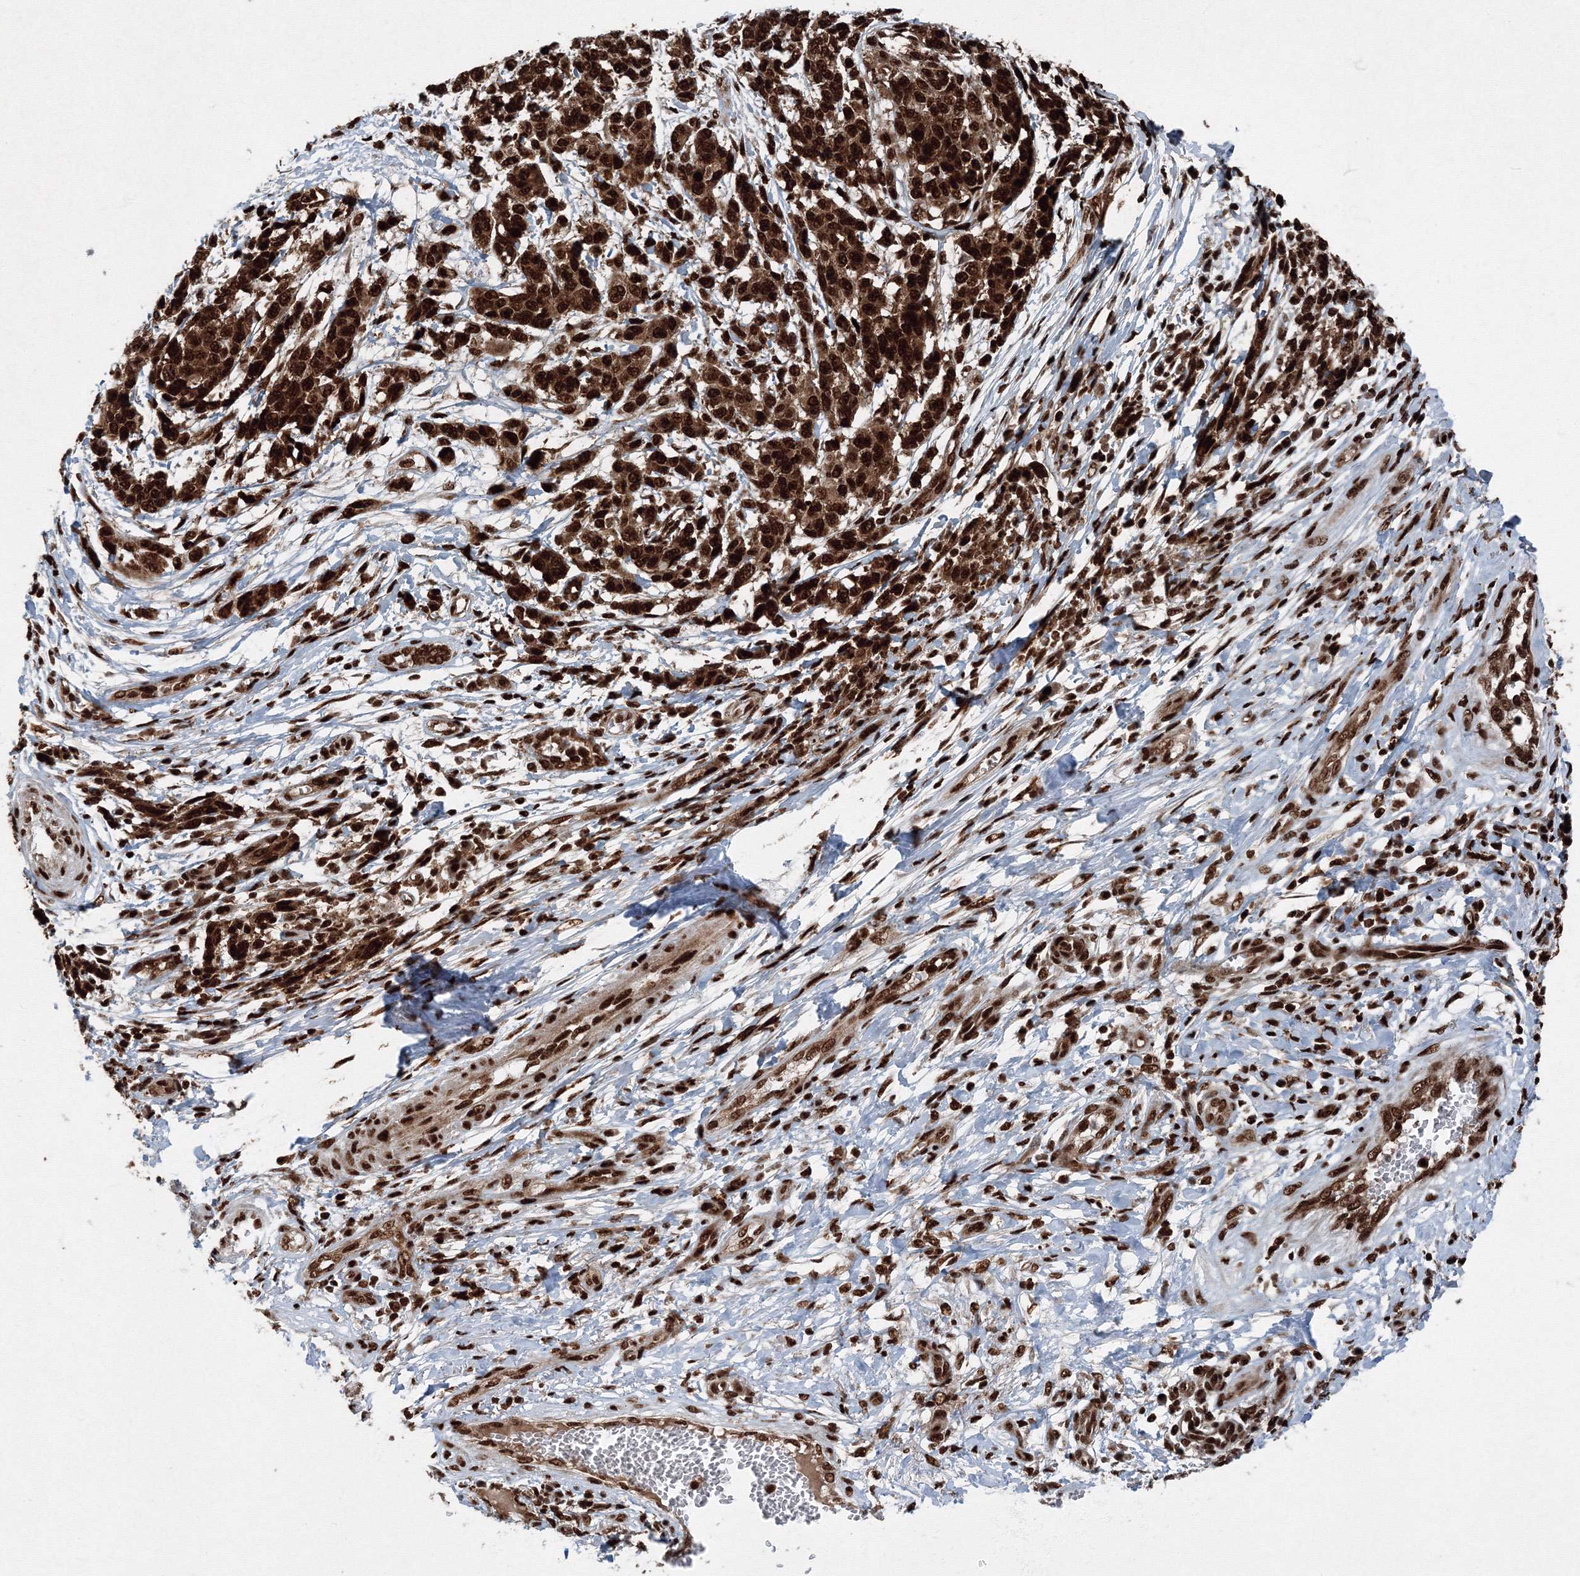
{"staining": {"intensity": "strong", "quantity": ">75%", "location": "cytoplasmic/membranous,nuclear"}, "tissue": "melanoma", "cell_type": "Tumor cells", "image_type": "cancer", "snomed": [{"axis": "morphology", "description": "Malignant melanoma, NOS"}, {"axis": "topography", "description": "Skin"}], "caption": "Protein analysis of melanoma tissue shows strong cytoplasmic/membranous and nuclear staining in approximately >75% of tumor cells.", "gene": "SNRPC", "patient": {"sex": "male", "age": 49}}